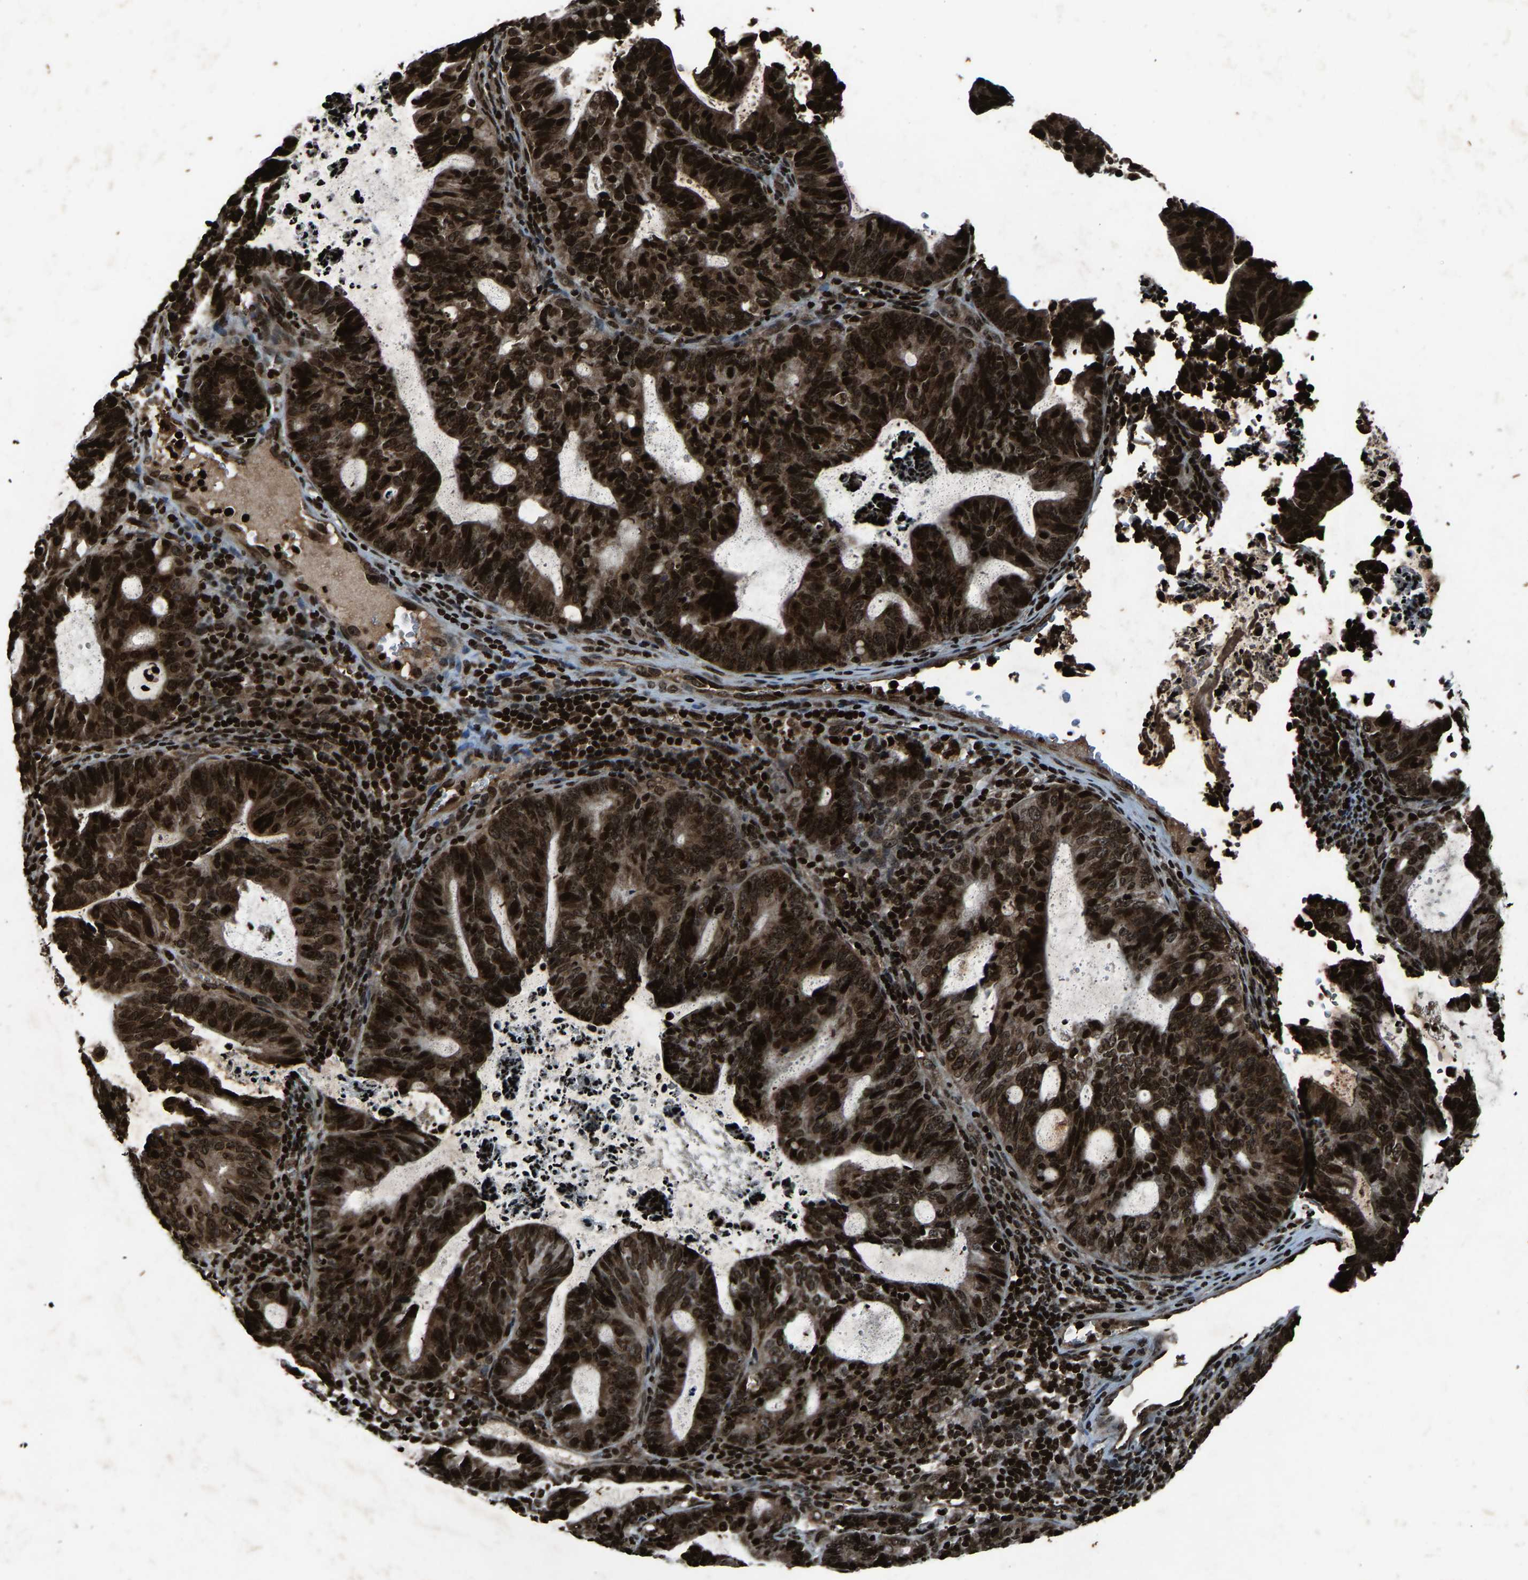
{"staining": {"intensity": "strong", "quantity": ">75%", "location": "cytoplasmic/membranous,nuclear"}, "tissue": "endometrial cancer", "cell_type": "Tumor cells", "image_type": "cancer", "snomed": [{"axis": "morphology", "description": "Adenocarcinoma, NOS"}, {"axis": "topography", "description": "Uterus"}], "caption": "Immunohistochemistry (IHC) (DAB) staining of human adenocarcinoma (endometrial) demonstrates strong cytoplasmic/membranous and nuclear protein positivity in about >75% of tumor cells.", "gene": "H4C1", "patient": {"sex": "female", "age": 83}}